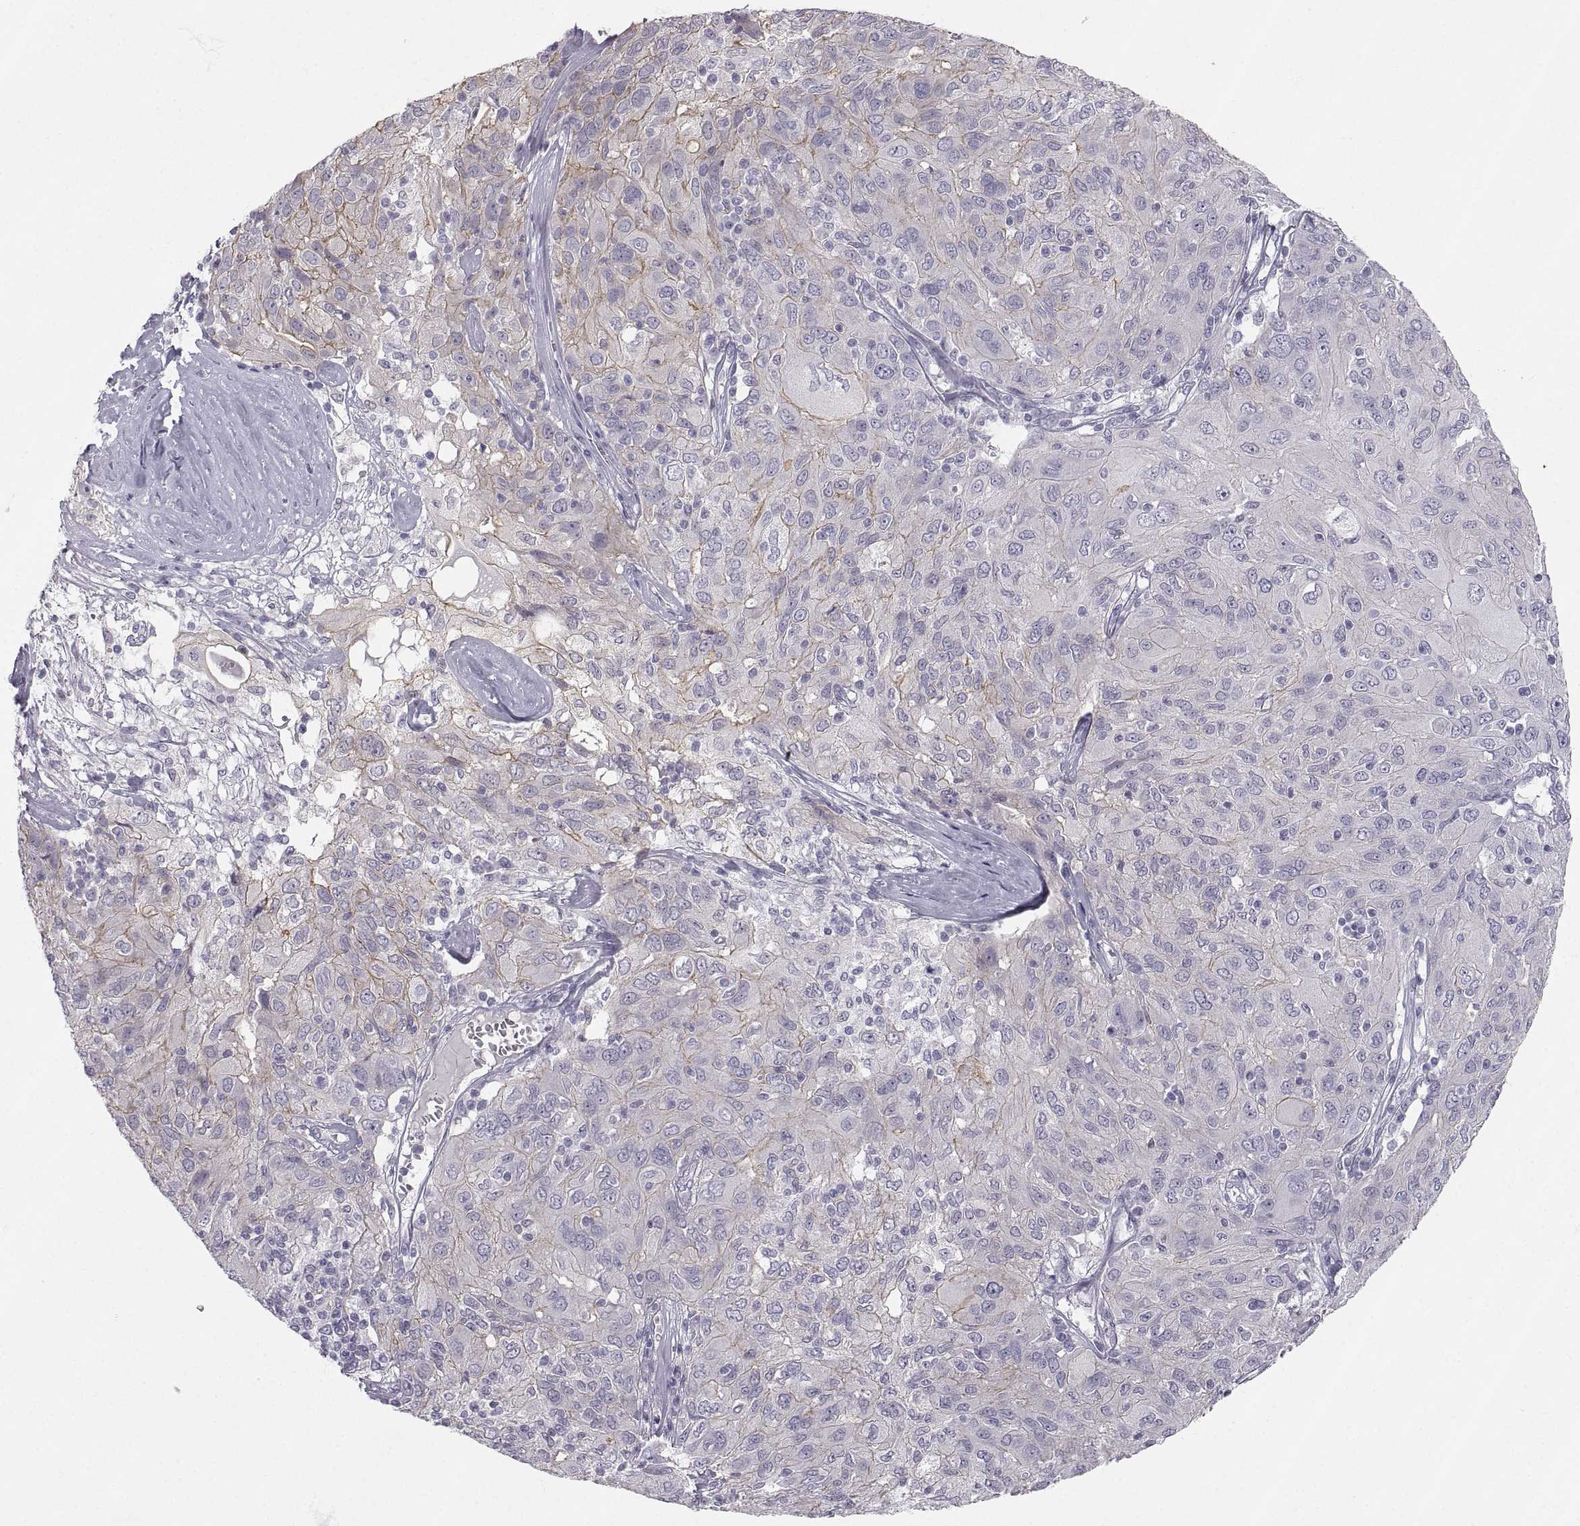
{"staining": {"intensity": "weak", "quantity": "<25%", "location": "cytoplasmic/membranous"}, "tissue": "ovarian cancer", "cell_type": "Tumor cells", "image_type": "cancer", "snomed": [{"axis": "morphology", "description": "Carcinoma, endometroid"}, {"axis": "topography", "description": "Ovary"}], "caption": "Immunohistochemistry (IHC) of human ovarian cancer exhibits no staining in tumor cells. (DAB IHC, high magnification).", "gene": "ZNF185", "patient": {"sex": "female", "age": 50}}